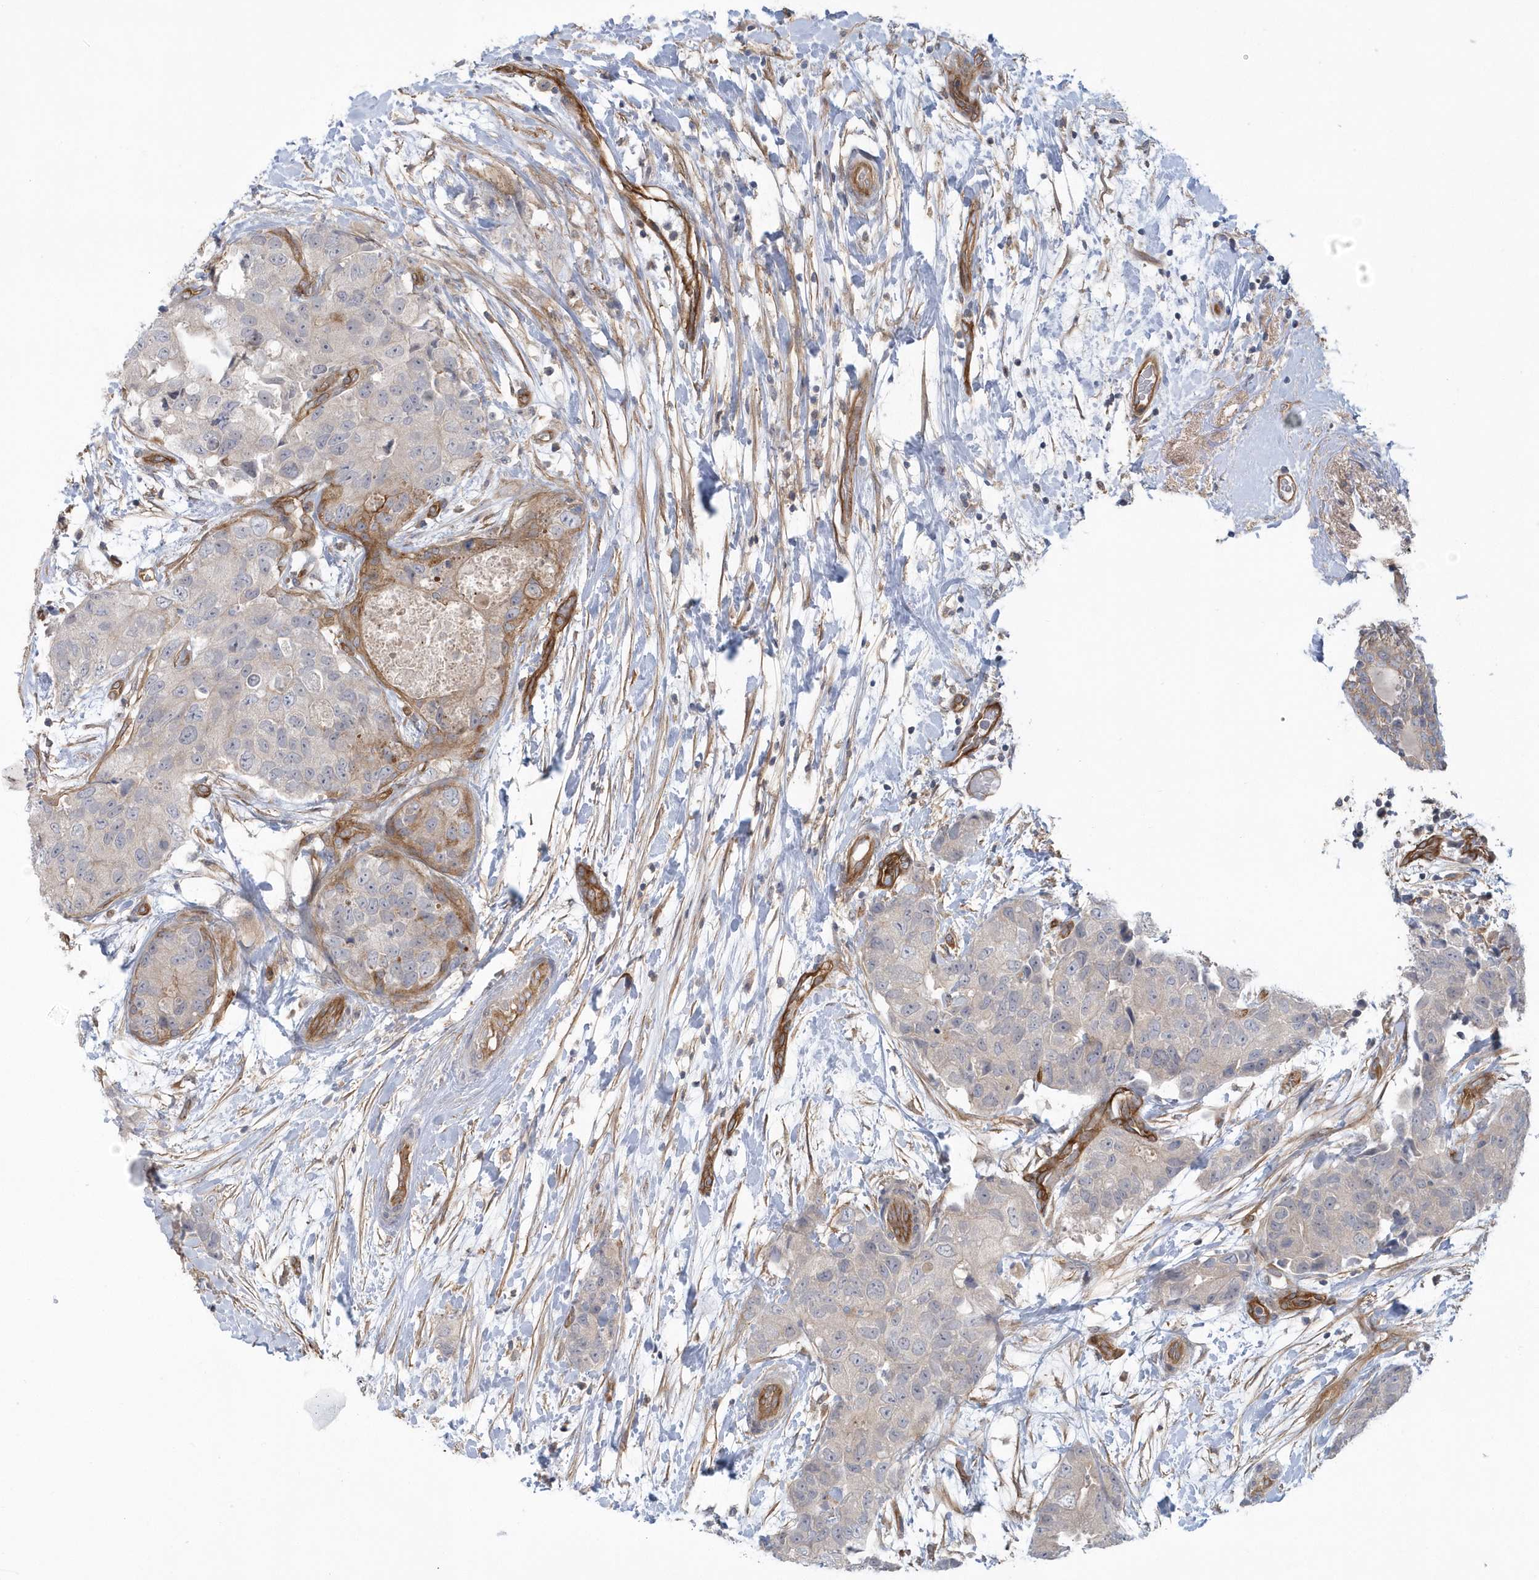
{"staining": {"intensity": "negative", "quantity": "none", "location": "none"}, "tissue": "breast cancer", "cell_type": "Tumor cells", "image_type": "cancer", "snomed": [{"axis": "morphology", "description": "Duct carcinoma"}, {"axis": "topography", "description": "Breast"}], "caption": "The photomicrograph demonstrates no staining of tumor cells in breast cancer.", "gene": "RAI14", "patient": {"sex": "female", "age": 62}}